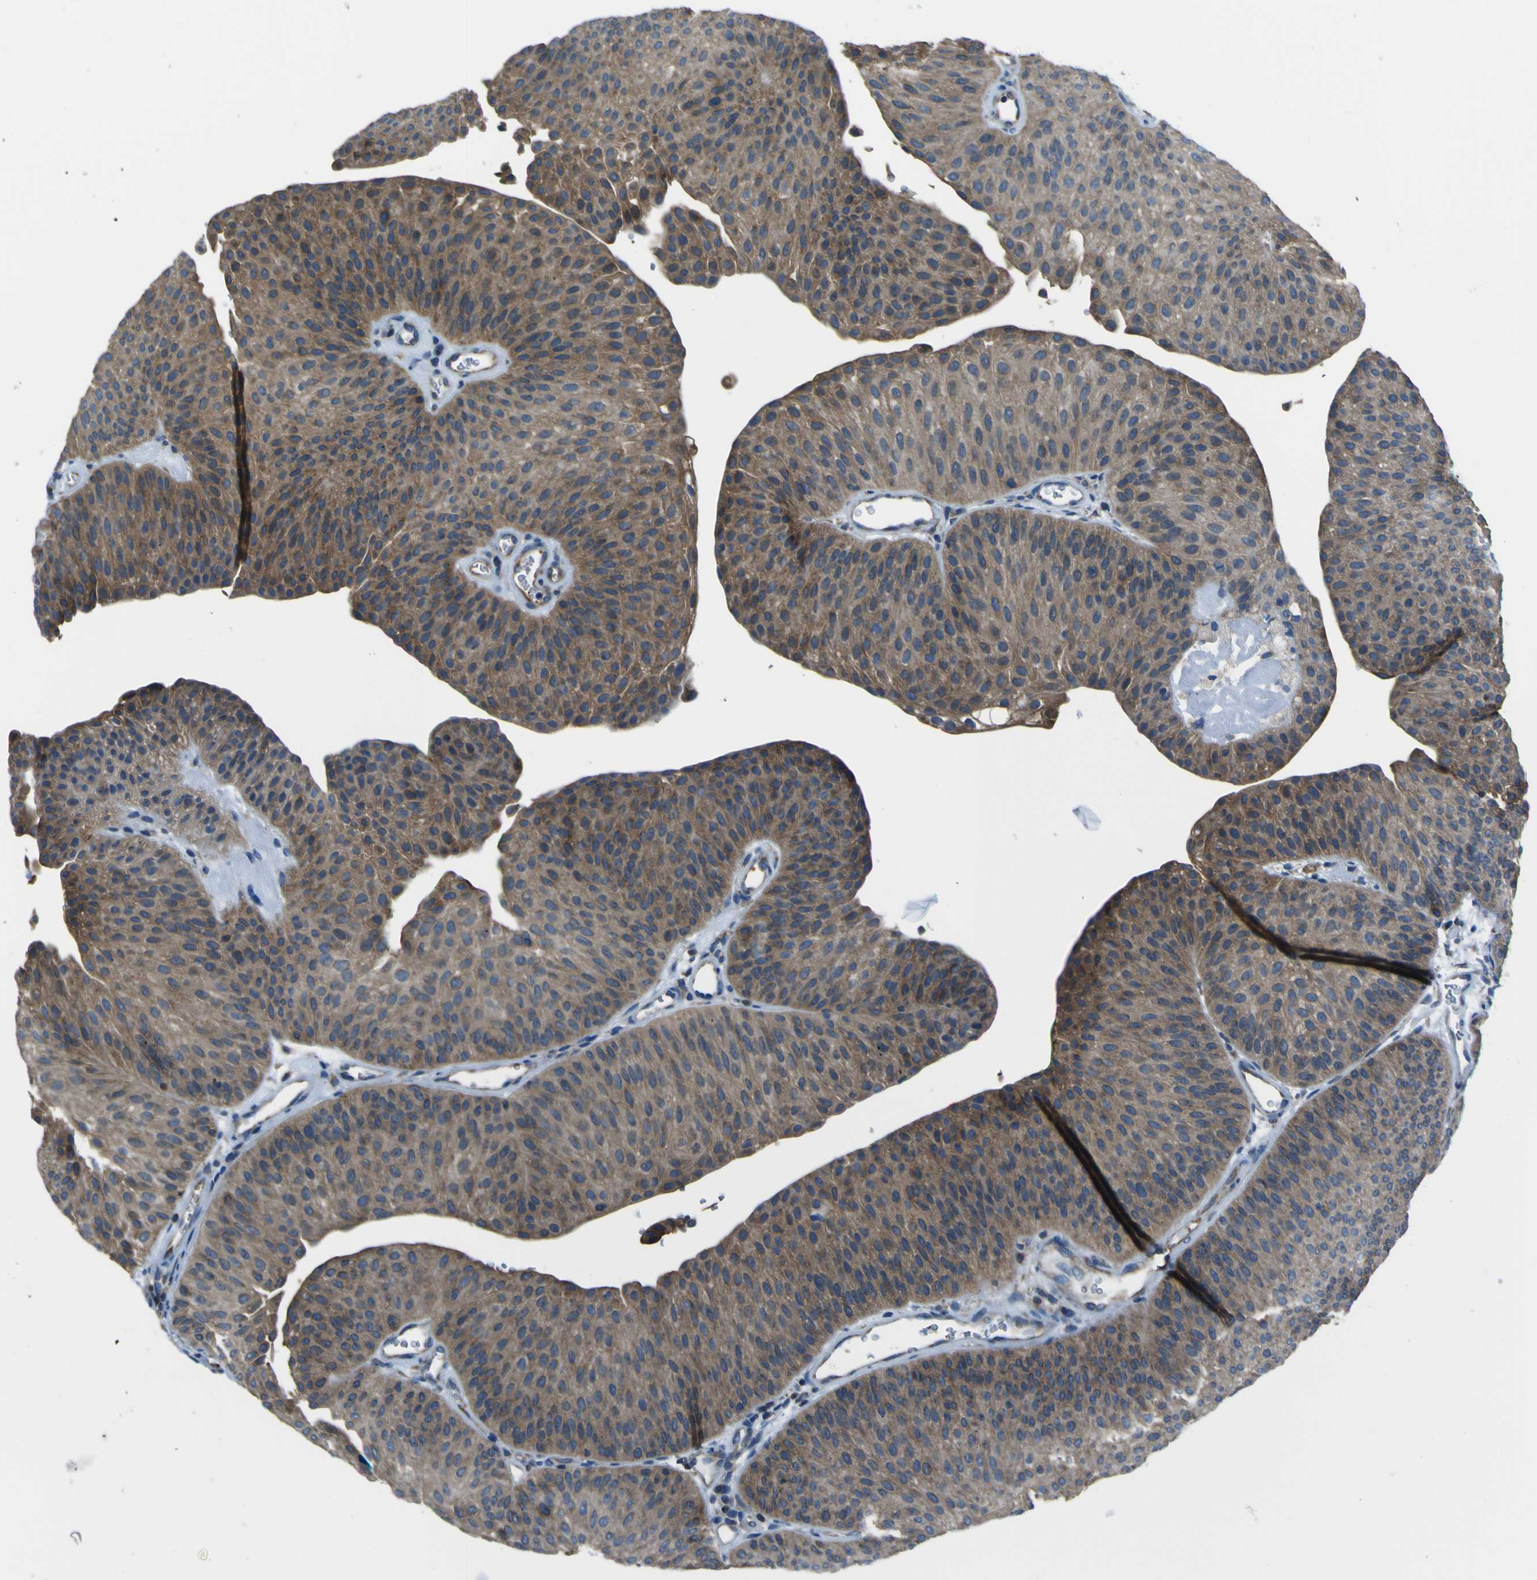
{"staining": {"intensity": "strong", "quantity": ">75%", "location": "cytoplasmic/membranous"}, "tissue": "urothelial cancer", "cell_type": "Tumor cells", "image_type": "cancer", "snomed": [{"axis": "morphology", "description": "Urothelial carcinoma, Low grade"}, {"axis": "topography", "description": "Urinary bladder"}], "caption": "Immunohistochemistry (IHC) (DAB (3,3'-diaminobenzidine)) staining of urothelial carcinoma (low-grade) reveals strong cytoplasmic/membranous protein positivity in approximately >75% of tumor cells.", "gene": "STIM1", "patient": {"sex": "female", "age": 60}}